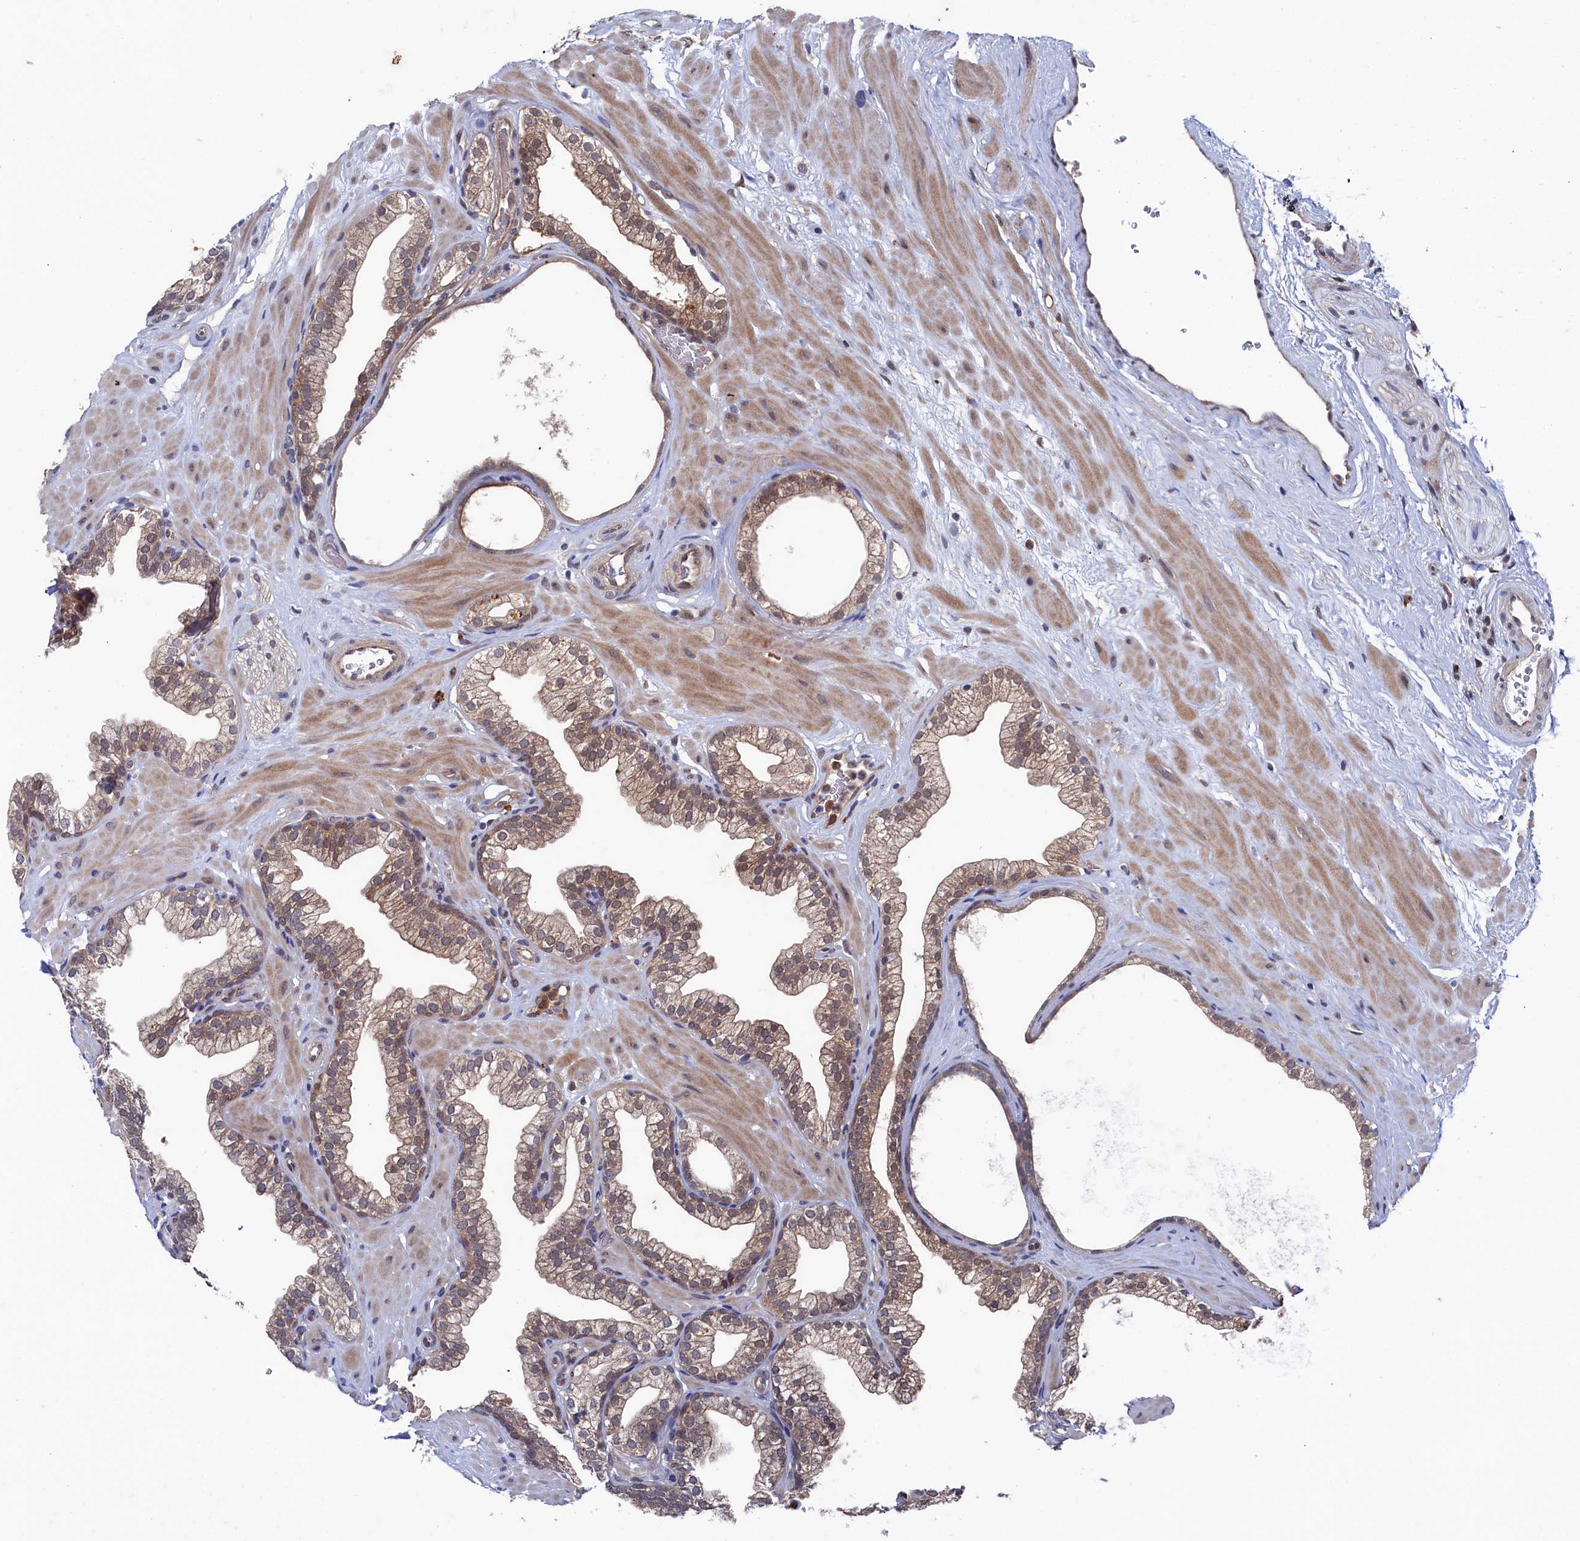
{"staining": {"intensity": "moderate", "quantity": "25%-75%", "location": "cytoplasmic/membranous"}, "tissue": "prostate", "cell_type": "Glandular cells", "image_type": "normal", "snomed": [{"axis": "morphology", "description": "Normal tissue, NOS"}, {"axis": "morphology", "description": "Urothelial carcinoma, Low grade"}, {"axis": "topography", "description": "Urinary bladder"}, {"axis": "topography", "description": "Prostate"}], "caption": "A photomicrograph of human prostate stained for a protein shows moderate cytoplasmic/membranous brown staining in glandular cells. (Brightfield microscopy of DAB IHC at high magnification).", "gene": "RNH1", "patient": {"sex": "male", "age": 60}}